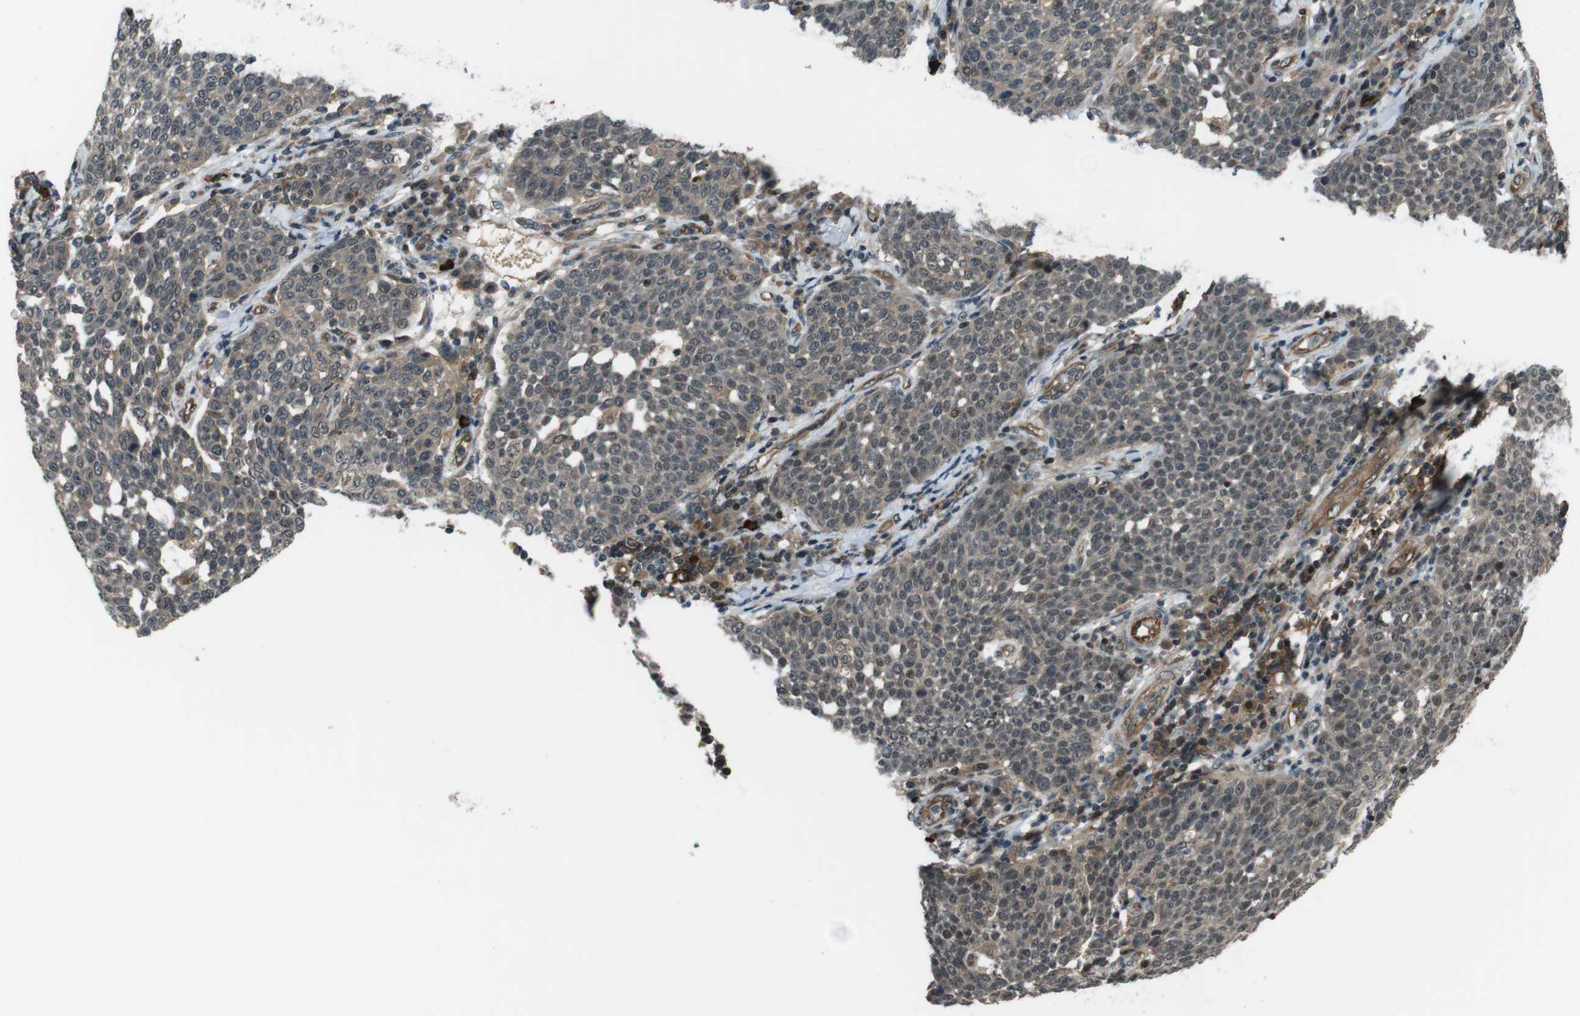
{"staining": {"intensity": "moderate", "quantity": ">75%", "location": "cytoplasmic/membranous,nuclear"}, "tissue": "cervical cancer", "cell_type": "Tumor cells", "image_type": "cancer", "snomed": [{"axis": "morphology", "description": "Squamous cell carcinoma, NOS"}, {"axis": "topography", "description": "Cervix"}], "caption": "Cervical squamous cell carcinoma stained with a brown dye shows moderate cytoplasmic/membranous and nuclear positive positivity in approximately >75% of tumor cells.", "gene": "TIAM2", "patient": {"sex": "female", "age": 34}}